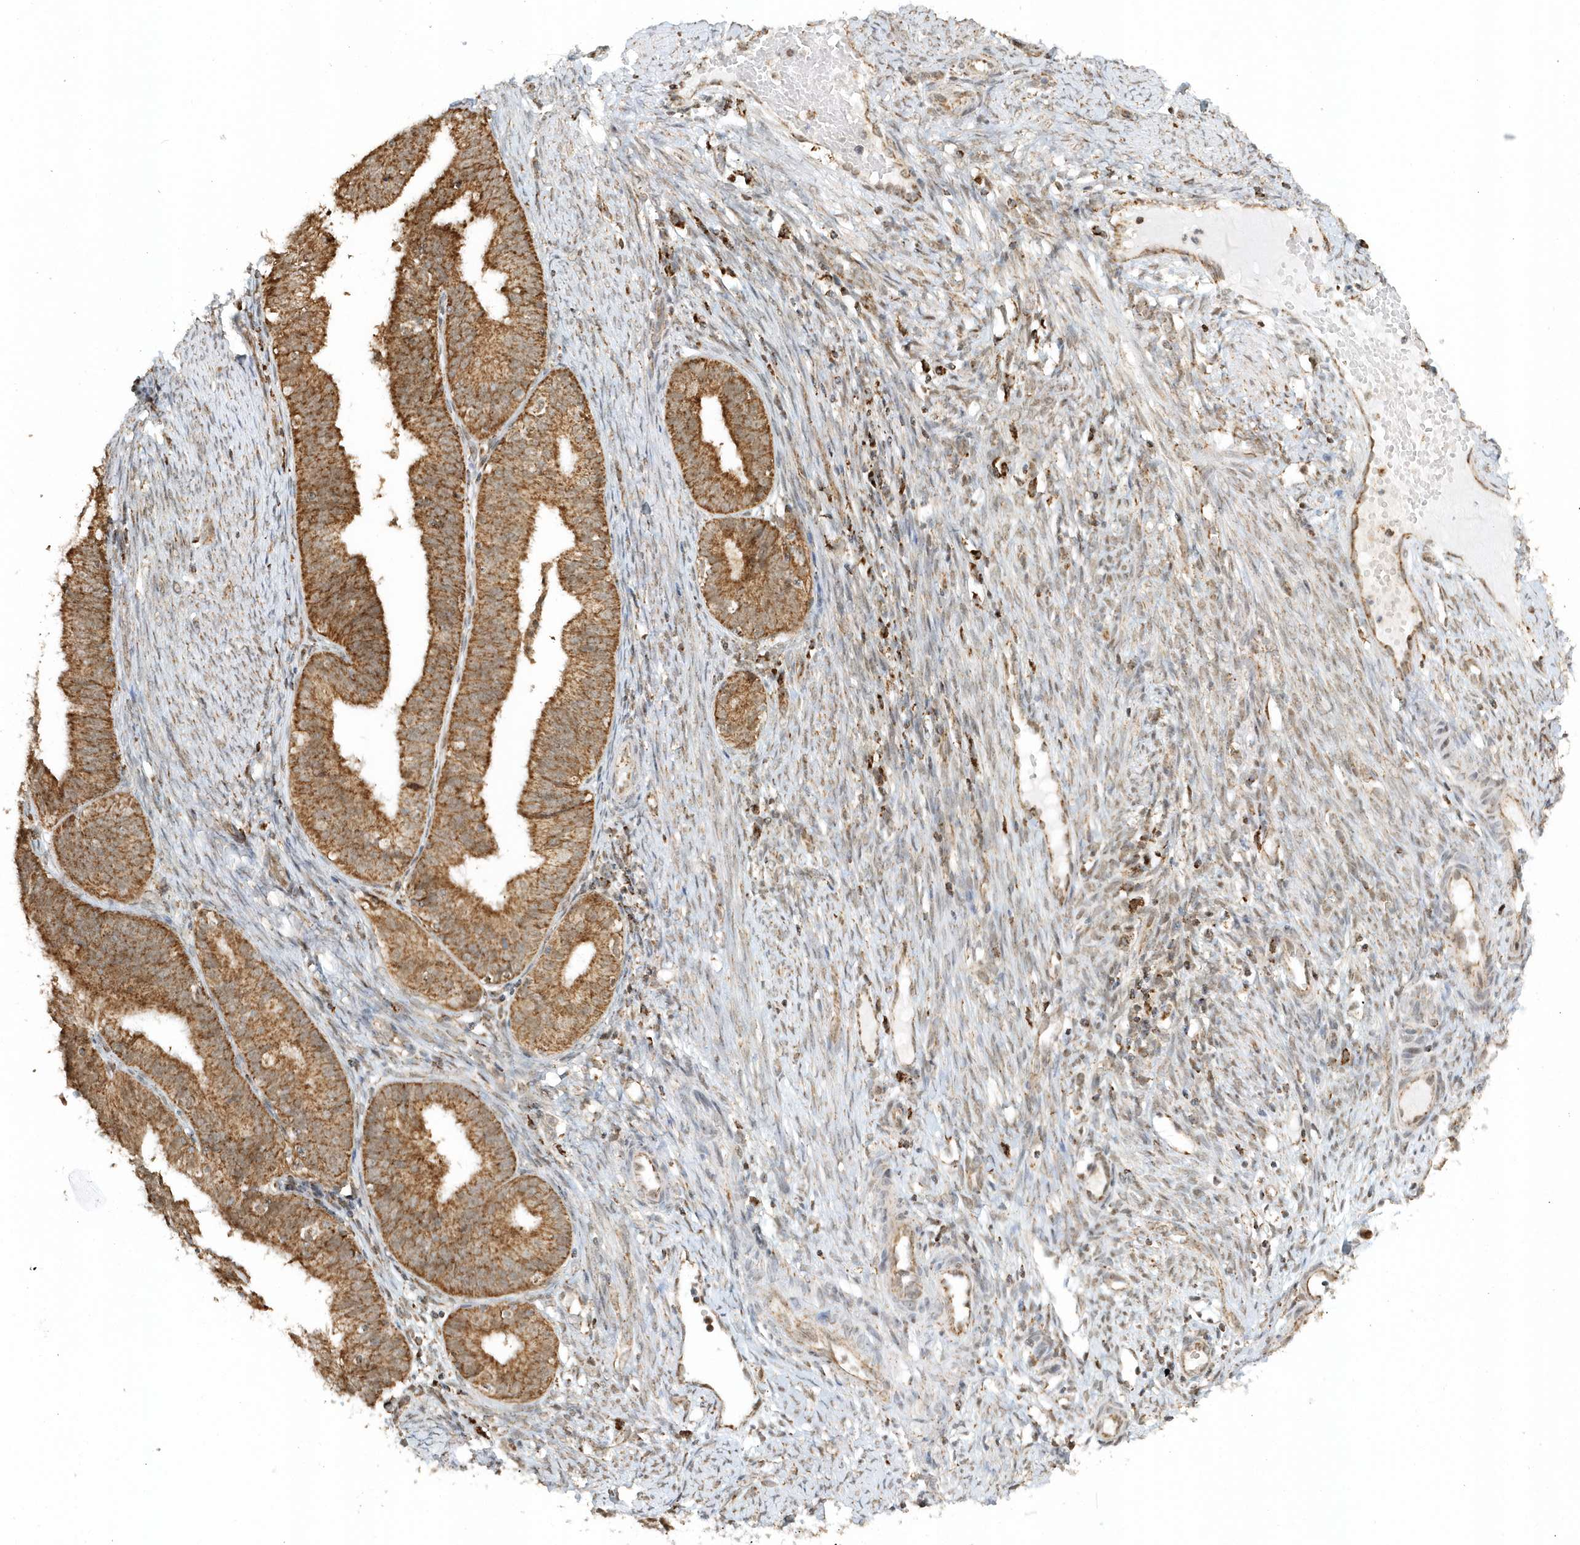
{"staining": {"intensity": "strong", "quantity": ">75%", "location": "cytoplasmic/membranous"}, "tissue": "endometrial cancer", "cell_type": "Tumor cells", "image_type": "cancer", "snomed": [{"axis": "morphology", "description": "Adenocarcinoma, NOS"}, {"axis": "topography", "description": "Endometrium"}], "caption": "Endometrial adenocarcinoma stained with a protein marker reveals strong staining in tumor cells.", "gene": "PSMD6", "patient": {"sex": "female", "age": 51}}